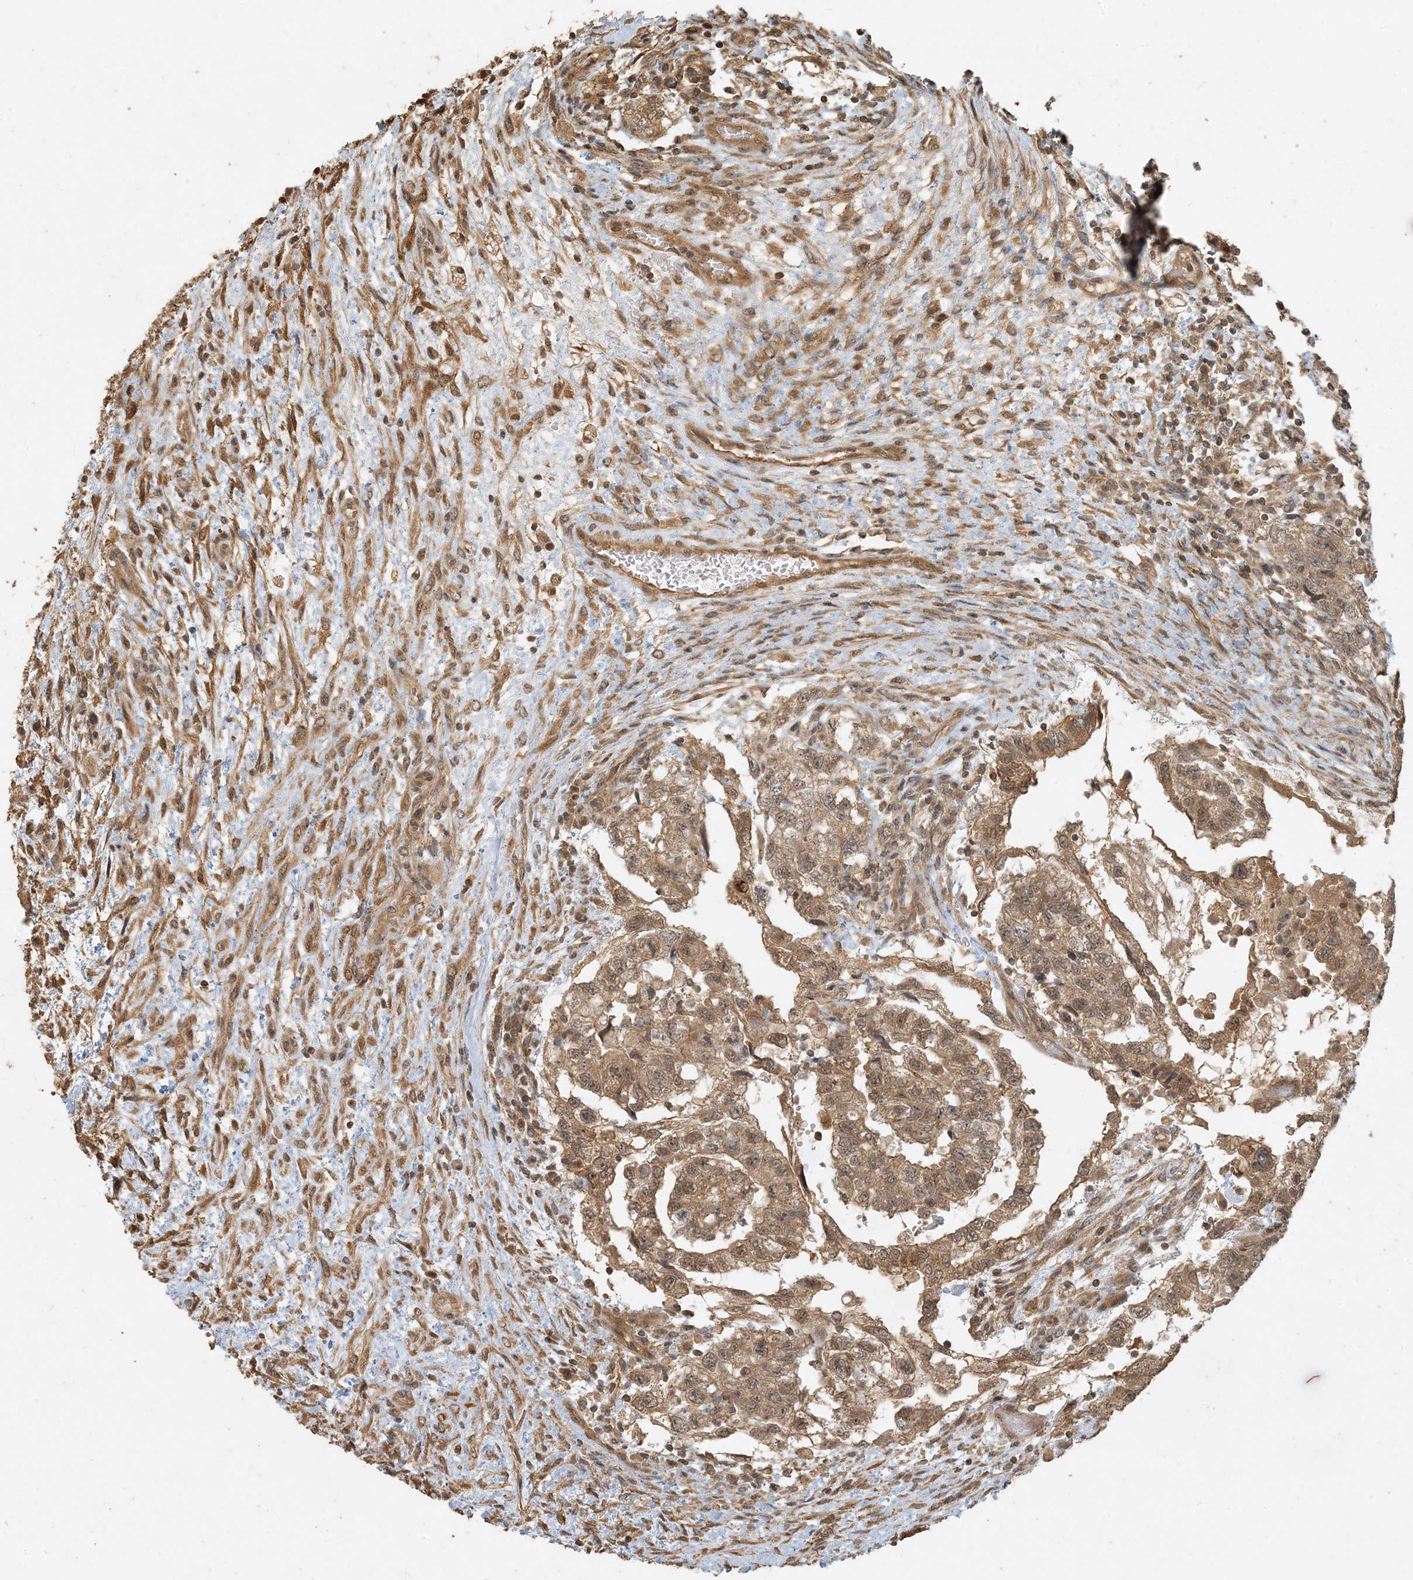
{"staining": {"intensity": "moderate", "quantity": ">75%", "location": "cytoplasmic/membranous"}, "tissue": "testis cancer", "cell_type": "Tumor cells", "image_type": "cancer", "snomed": [{"axis": "morphology", "description": "Carcinoma, Embryonal, NOS"}, {"axis": "topography", "description": "Testis"}], "caption": "Testis cancer (embryonal carcinoma) stained for a protein (brown) displays moderate cytoplasmic/membranous positive expression in about >75% of tumor cells.", "gene": "AK9", "patient": {"sex": "male", "age": 36}}